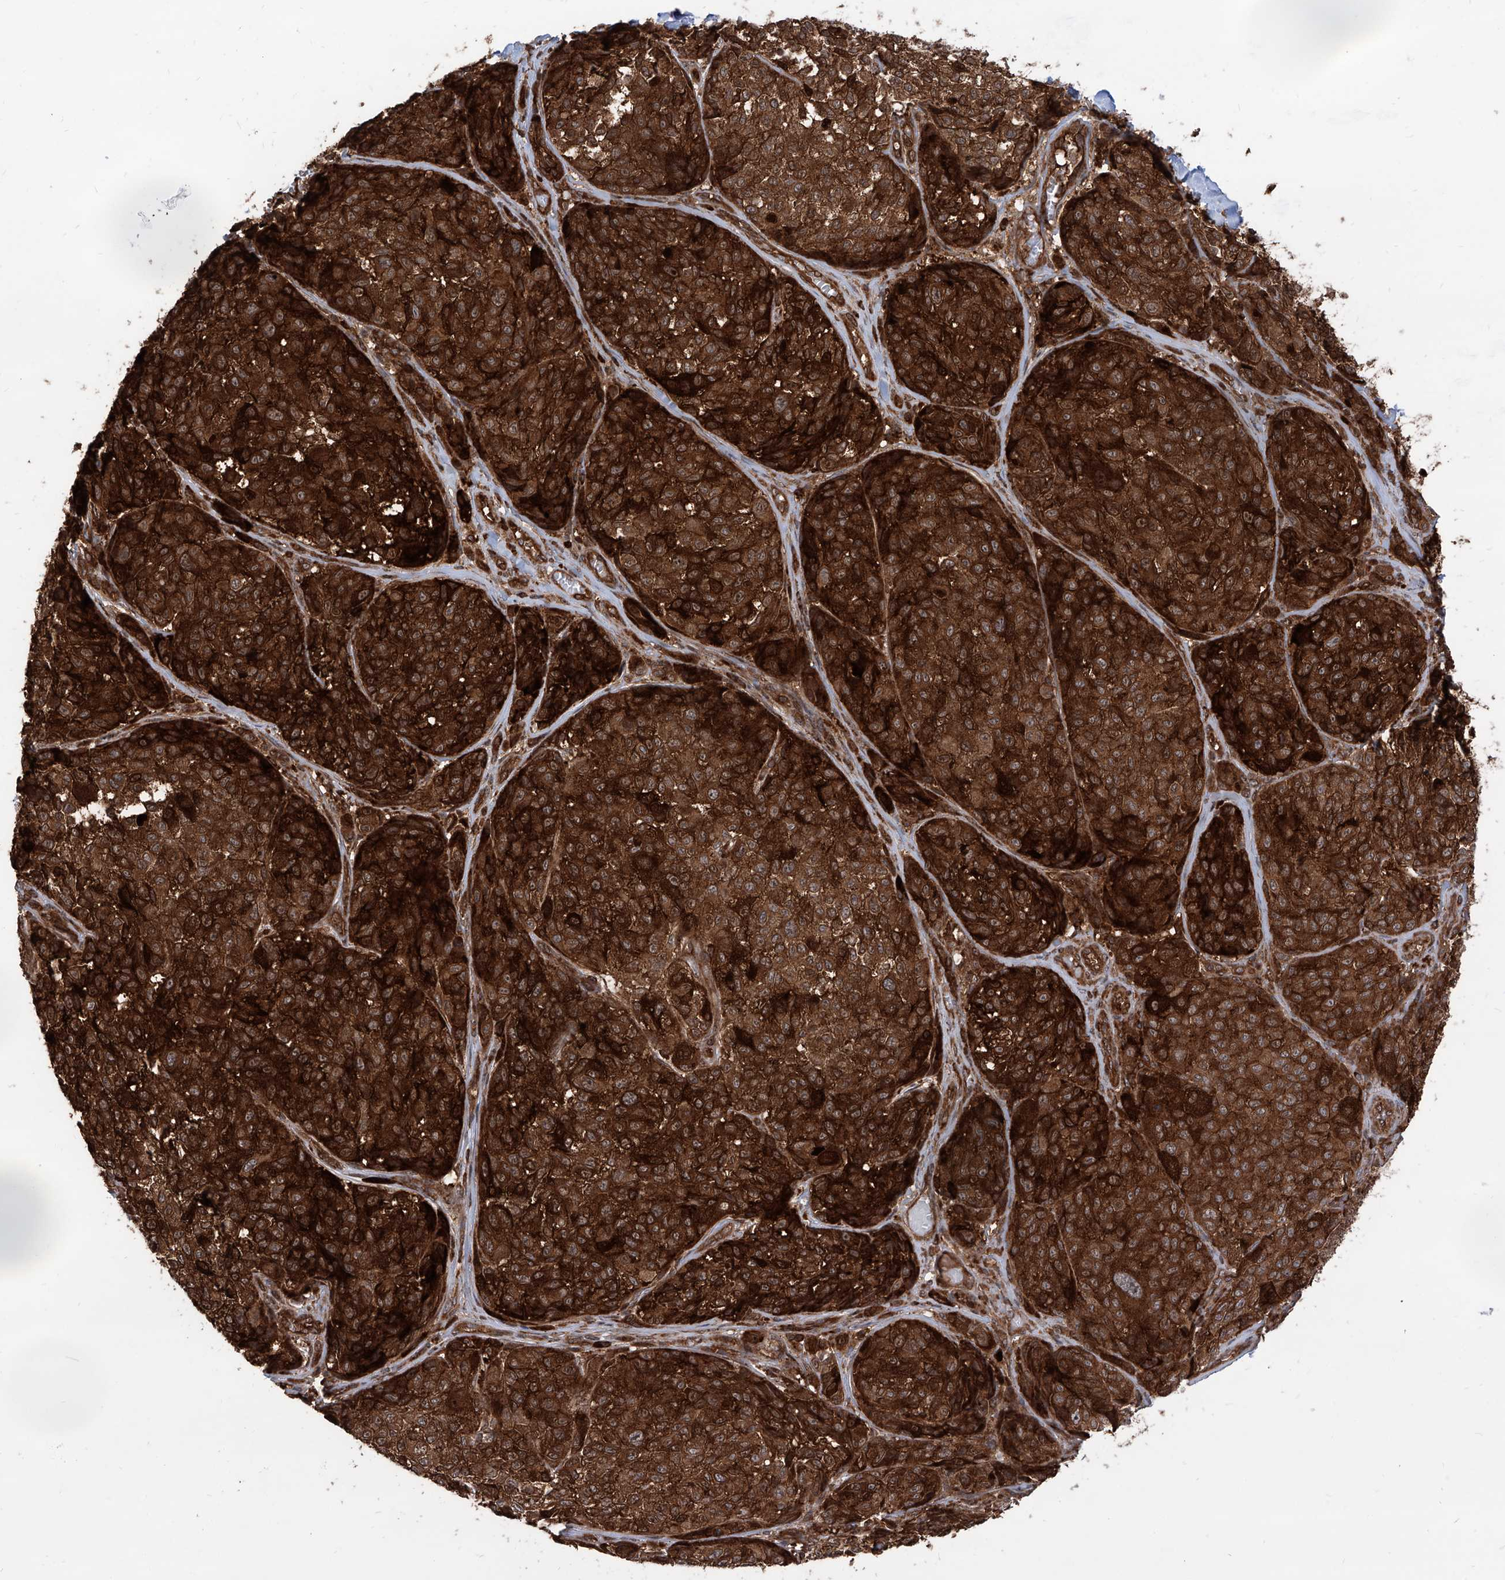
{"staining": {"intensity": "strong", "quantity": ">75%", "location": "cytoplasmic/membranous"}, "tissue": "melanoma", "cell_type": "Tumor cells", "image_type": "cancer", "snomed": [{"axis": "morphology", "description": "Malignant melanoma, NOS"}, {"axis": "topography", "description": "Skin"}], "caption": "A brown stain highlights strong cytoplasmic/membranous expression of a protein in human melanoma tumor cells.", "gene": "MAGED2", "patient": {"sex": "male", "age": 83}}